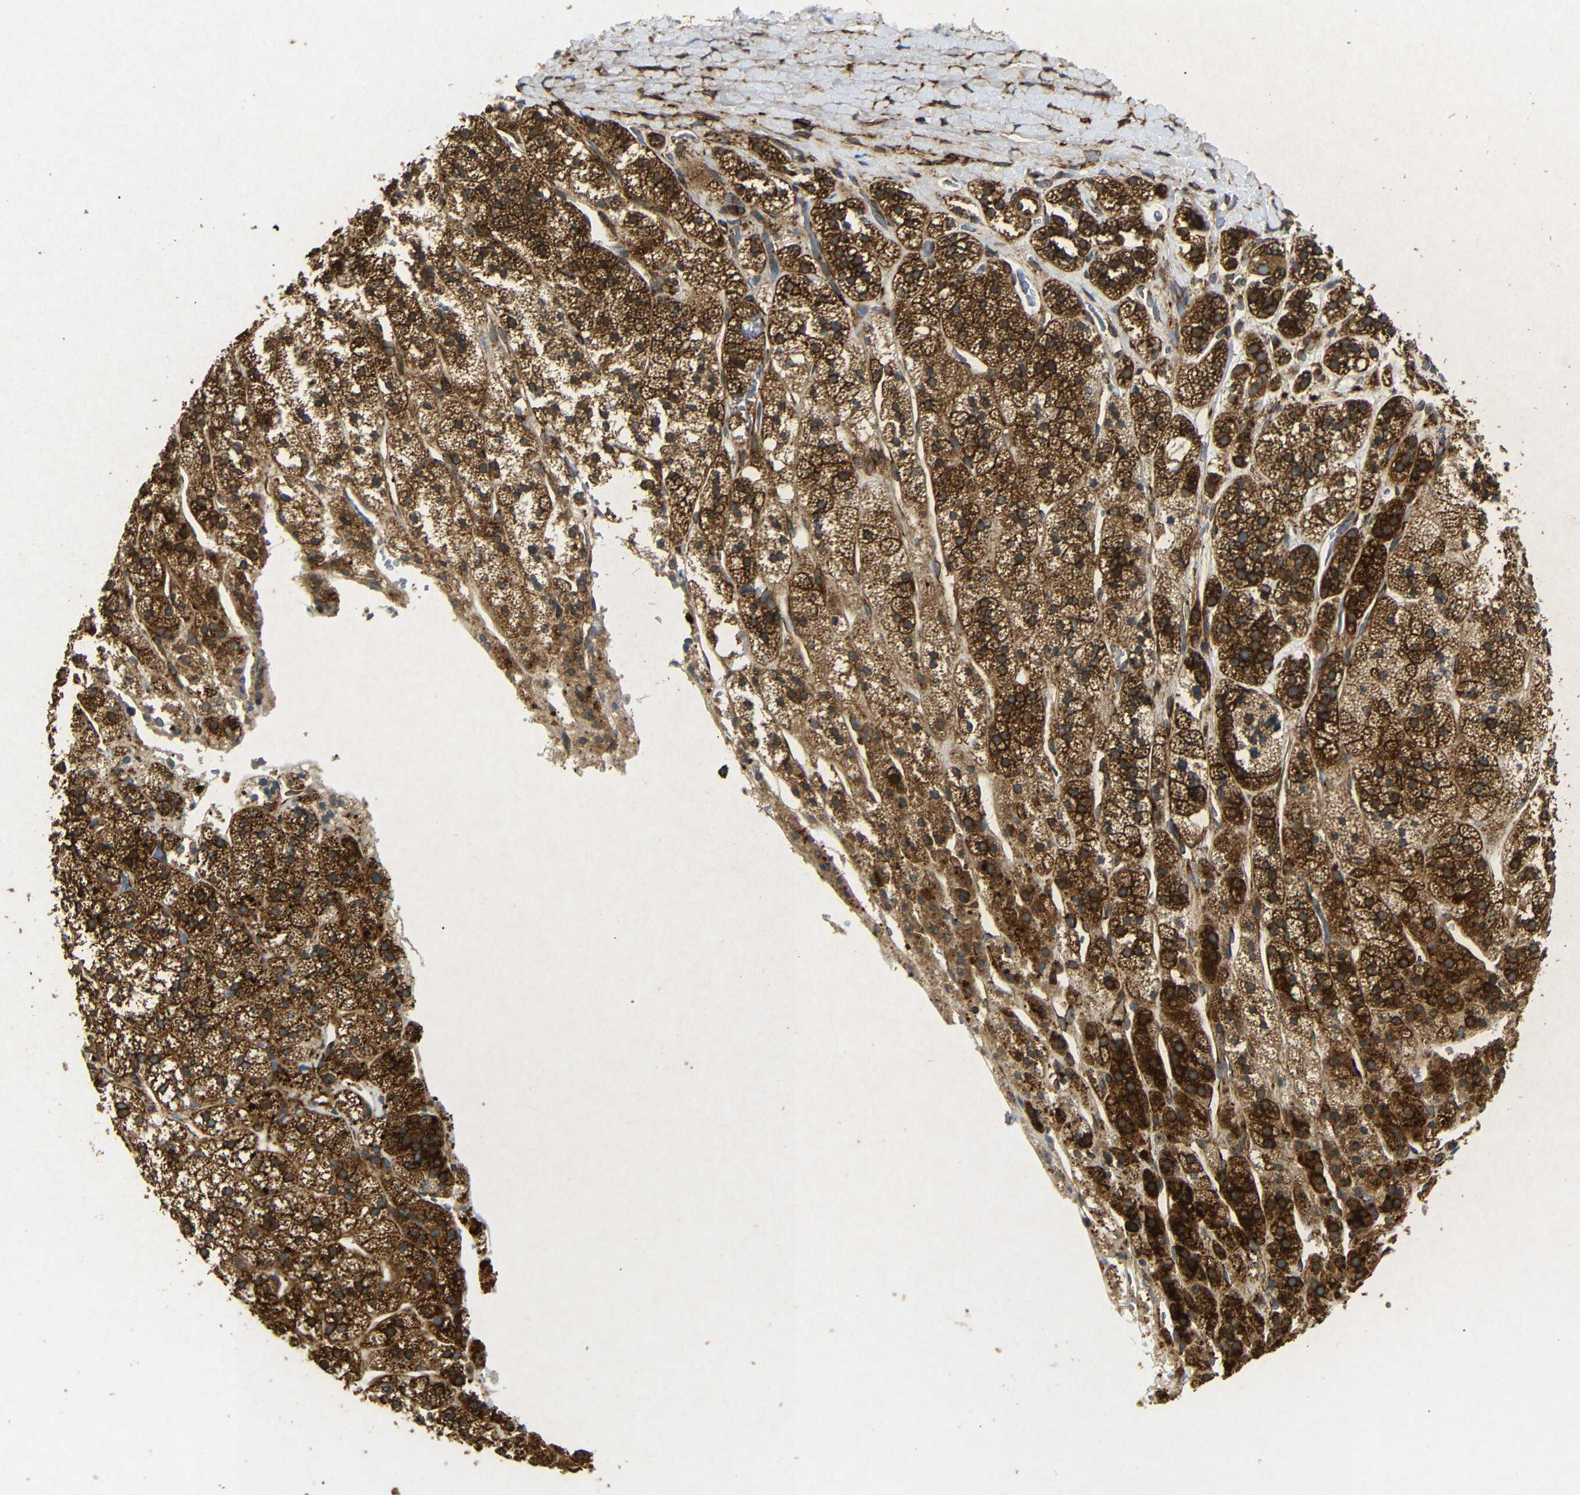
{"staining": {"intensity": "strong", "quantity": ">75%", "location": "cytoplasmic/membranous"}, "tissue": "adrenal gland", "cell_type": "Glandular cells", "image_type": "normal", "snomed": [{"axis": "morphology", "description": "Normal tissue, NOS"}, {"axis": "topography", "description": "Adrenal gland"}], "caption": "The histopathology image demonstrates a brown stain indicating the presence of a protein in the cytoplasmic/membranous of glandular cells in adrenal gland. (DAB IHC with brightfield microscopy, high magnification).", "gene": "BTF3", "patient": {"sex": "male", "age": 56}}